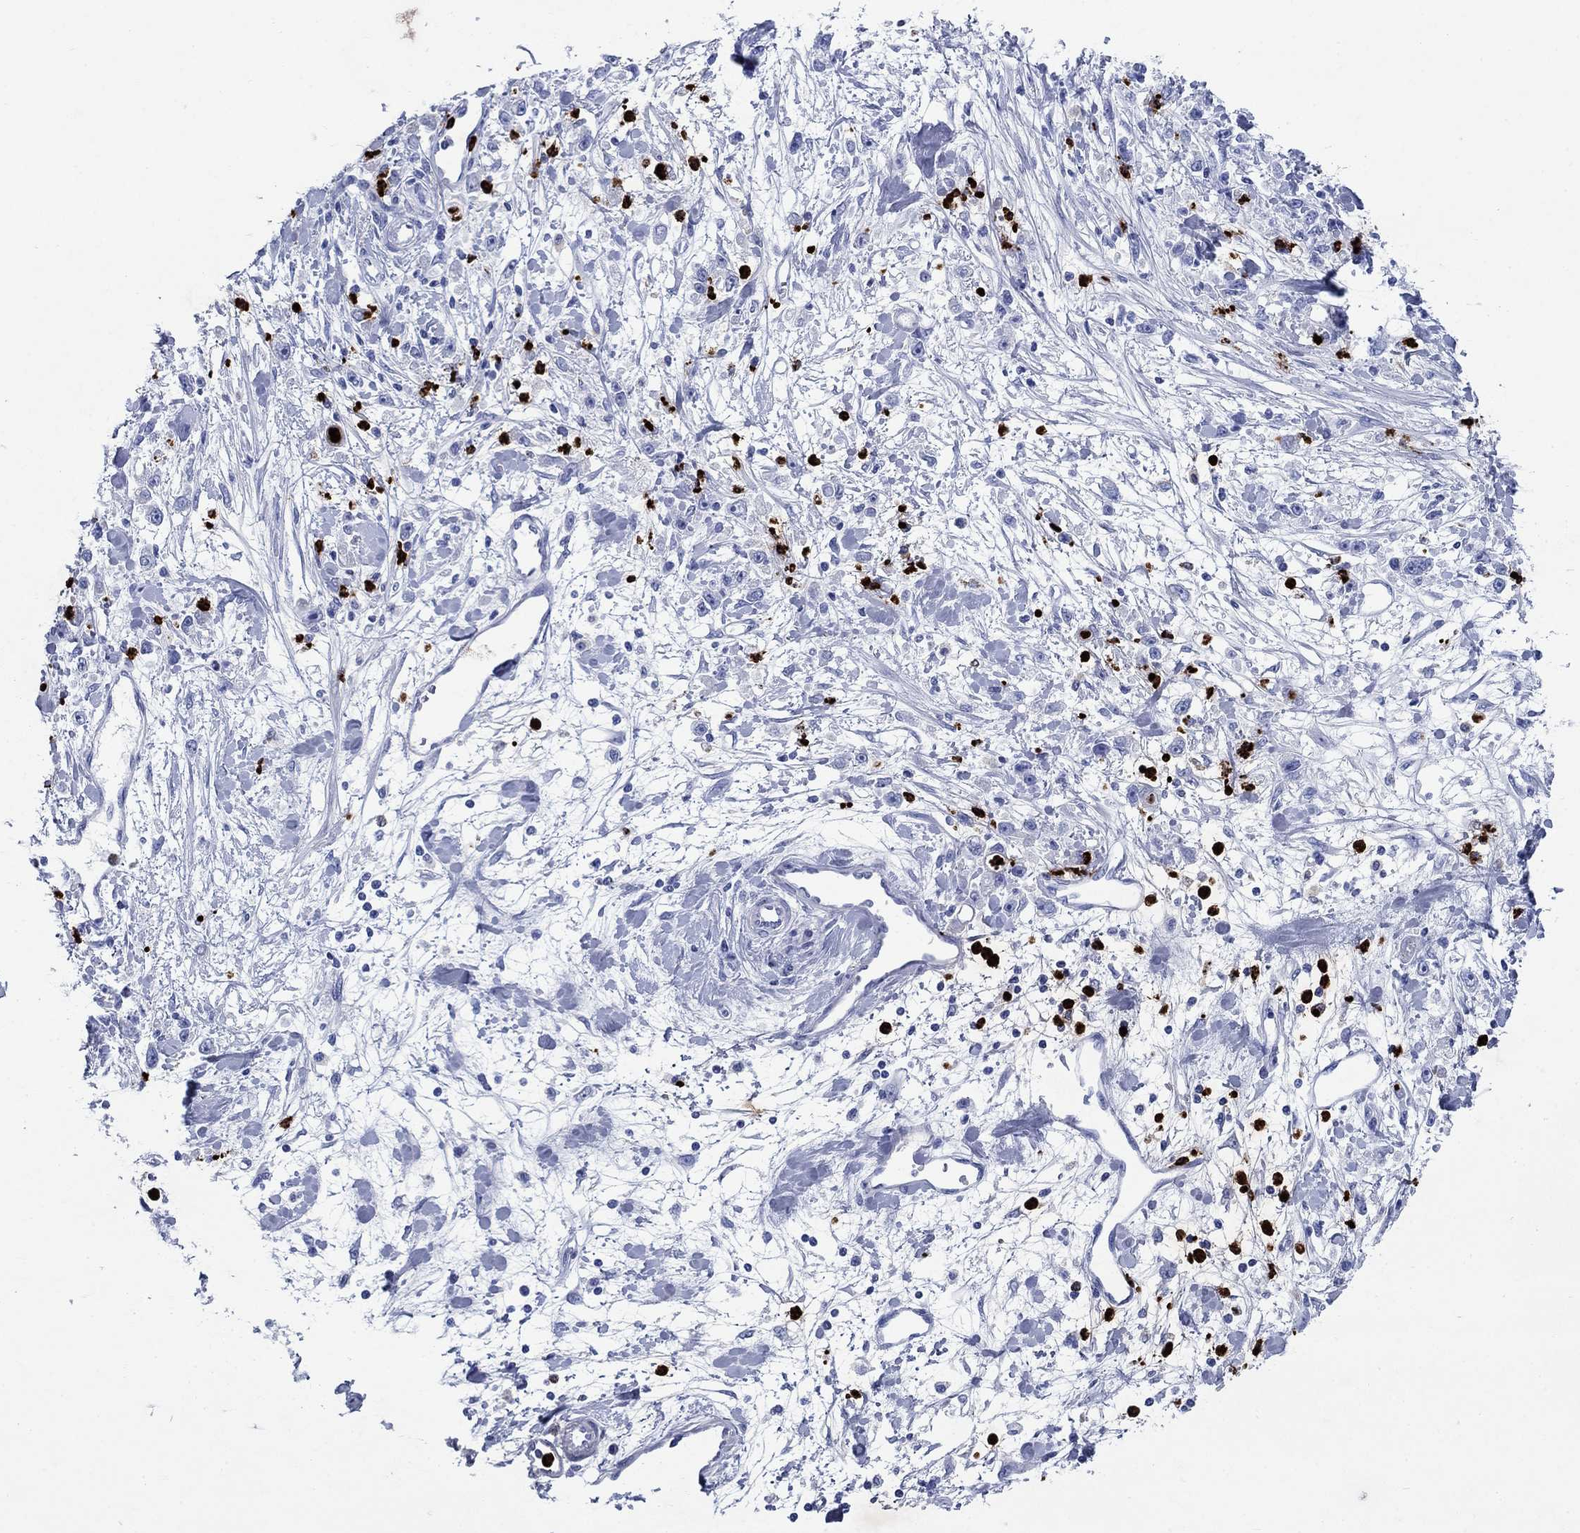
{"staining": {"intensity": "negative", "quantity": "none", "location": "none"}, "tissue": "stomach cancer", "cell_type": "Tumor cells", "image_type": "cancer", "snomed": [{"axis": "morphology", "description": "Adenocarcinoma, NOS"}, {"axis": "topography", "description": "Stomach"}], "caption": "IHC of adenocarcinoma (stomach) reveals no expression in tumor cells.", "gene": "AZU1", "patient": {"sex": "female", "age": 59}}